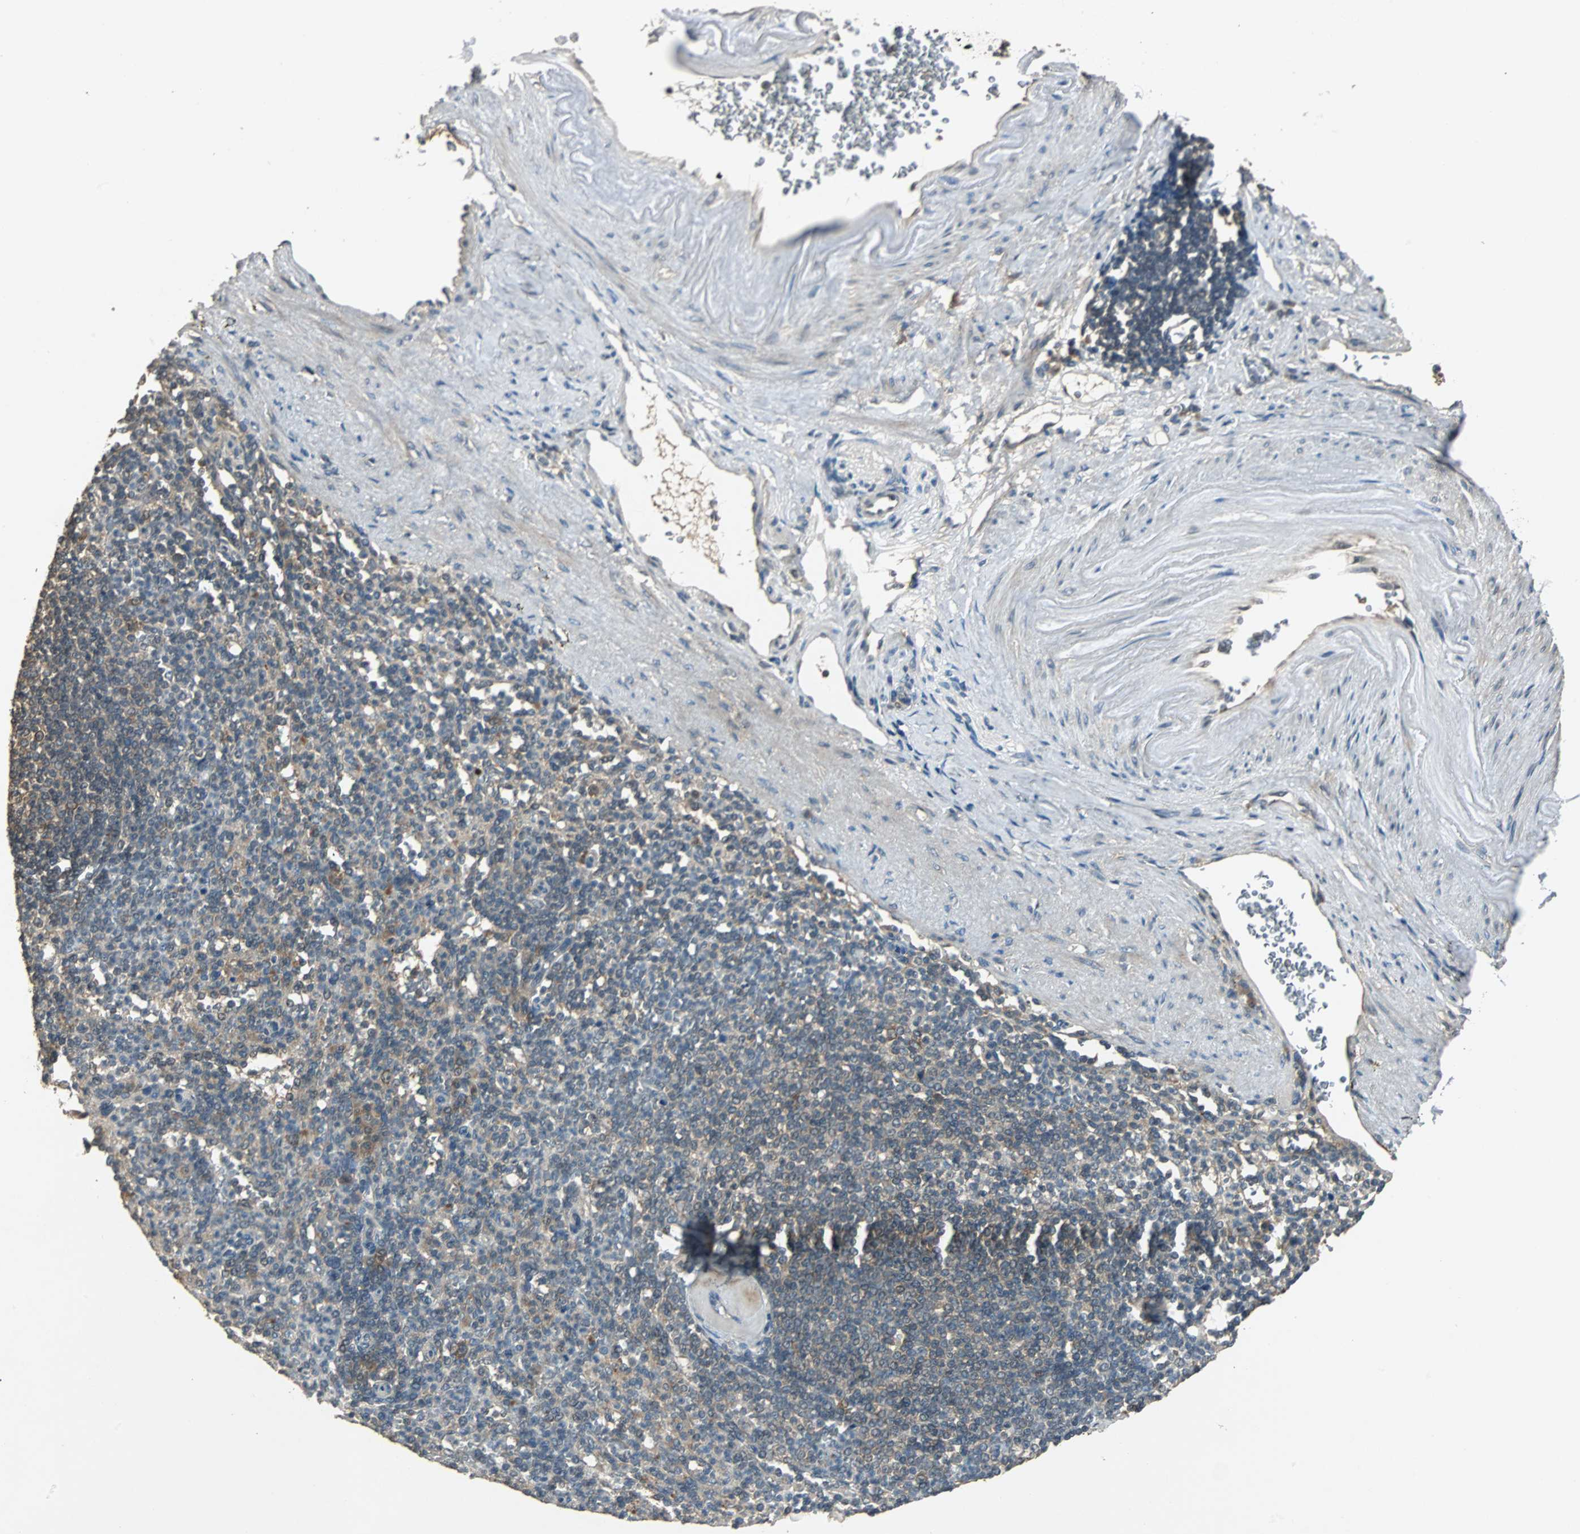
{"staining": {"intensity": "weak", "quantity": "25%-75%", "location": "cytoplasmic/membranous"}, "tissue": "spleen", "cell_type": "Cells in red pulp", "image_type": "normal", "snomed": [{"axis": "morphology", "description": "Normal tissue, NOS"}, {"axis": "topography", "description": "Spleen"}], "caption": "Immunohistochemical staining of benign human spleen displays 25%-75% levels of weak cytoplasmic/membranous protein positivity in approximately 25%-75% of cells in red pulp.", "gene": "ABHD2", "patient": {"sex": "female", "age": 74}}